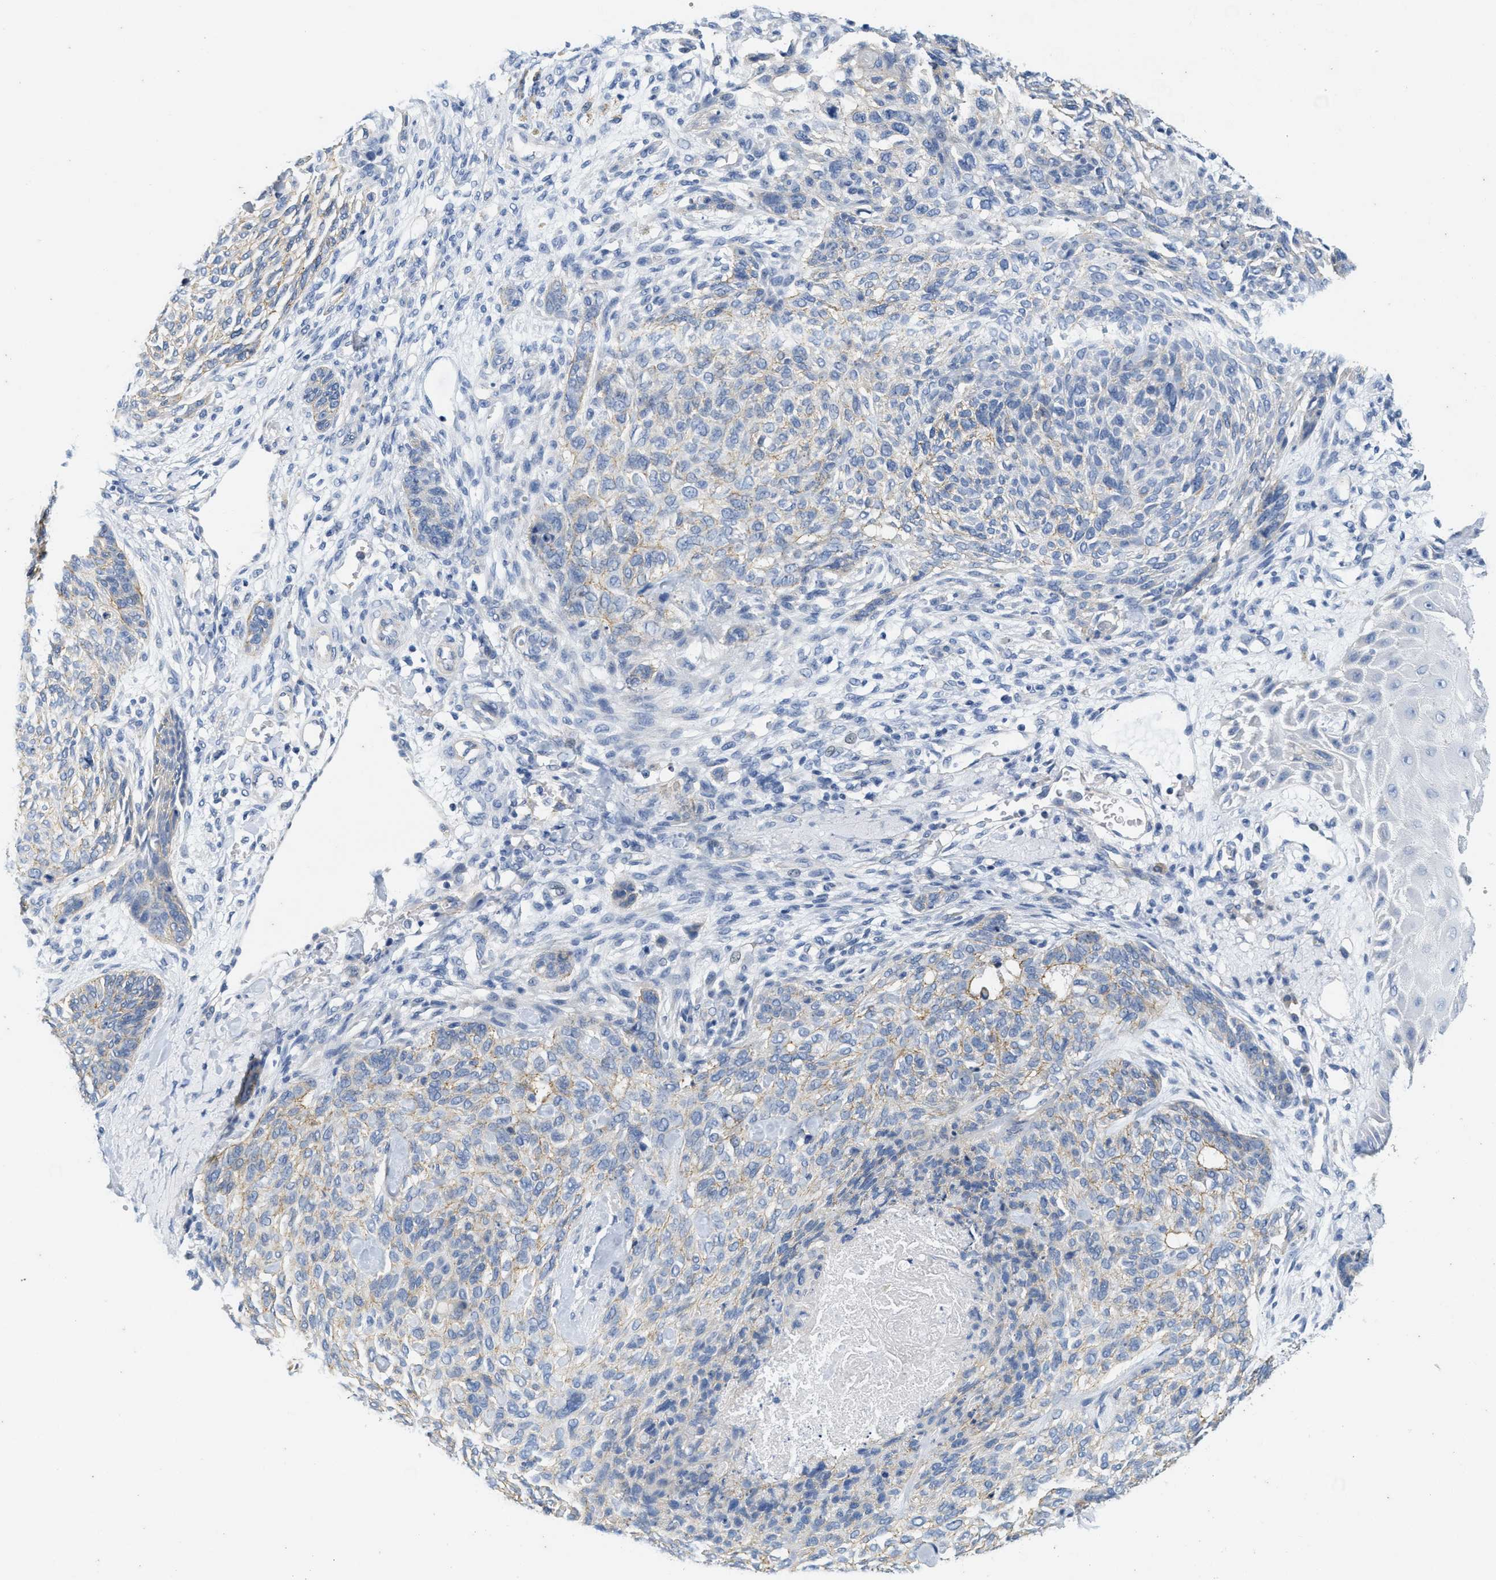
{"staining": {"intensity": "weak", "quantity": "<25%", "location": "cytoplasmic/membranous"}, "tissue": "skin cancer", "cell_type": "Tumor cells", "image_type": "cancer", "snomed": [{"axis": "morphology", "description": "Basal cell carcinoma"}, {"axis": "topography", "description": "Skin"}], "caption": "Immunohistochemistry (IHC) histopathology image of human basal cell carcinoma (skin) stained for a protein (brown), which reveals no staining in tumor cells. (DAB (3,3'-diaminobenzidine) IHC visualized using brightfield microscopy, high magnification).", "gene": "ABCB11", "patient": {"sex": "male", "age": 55}}